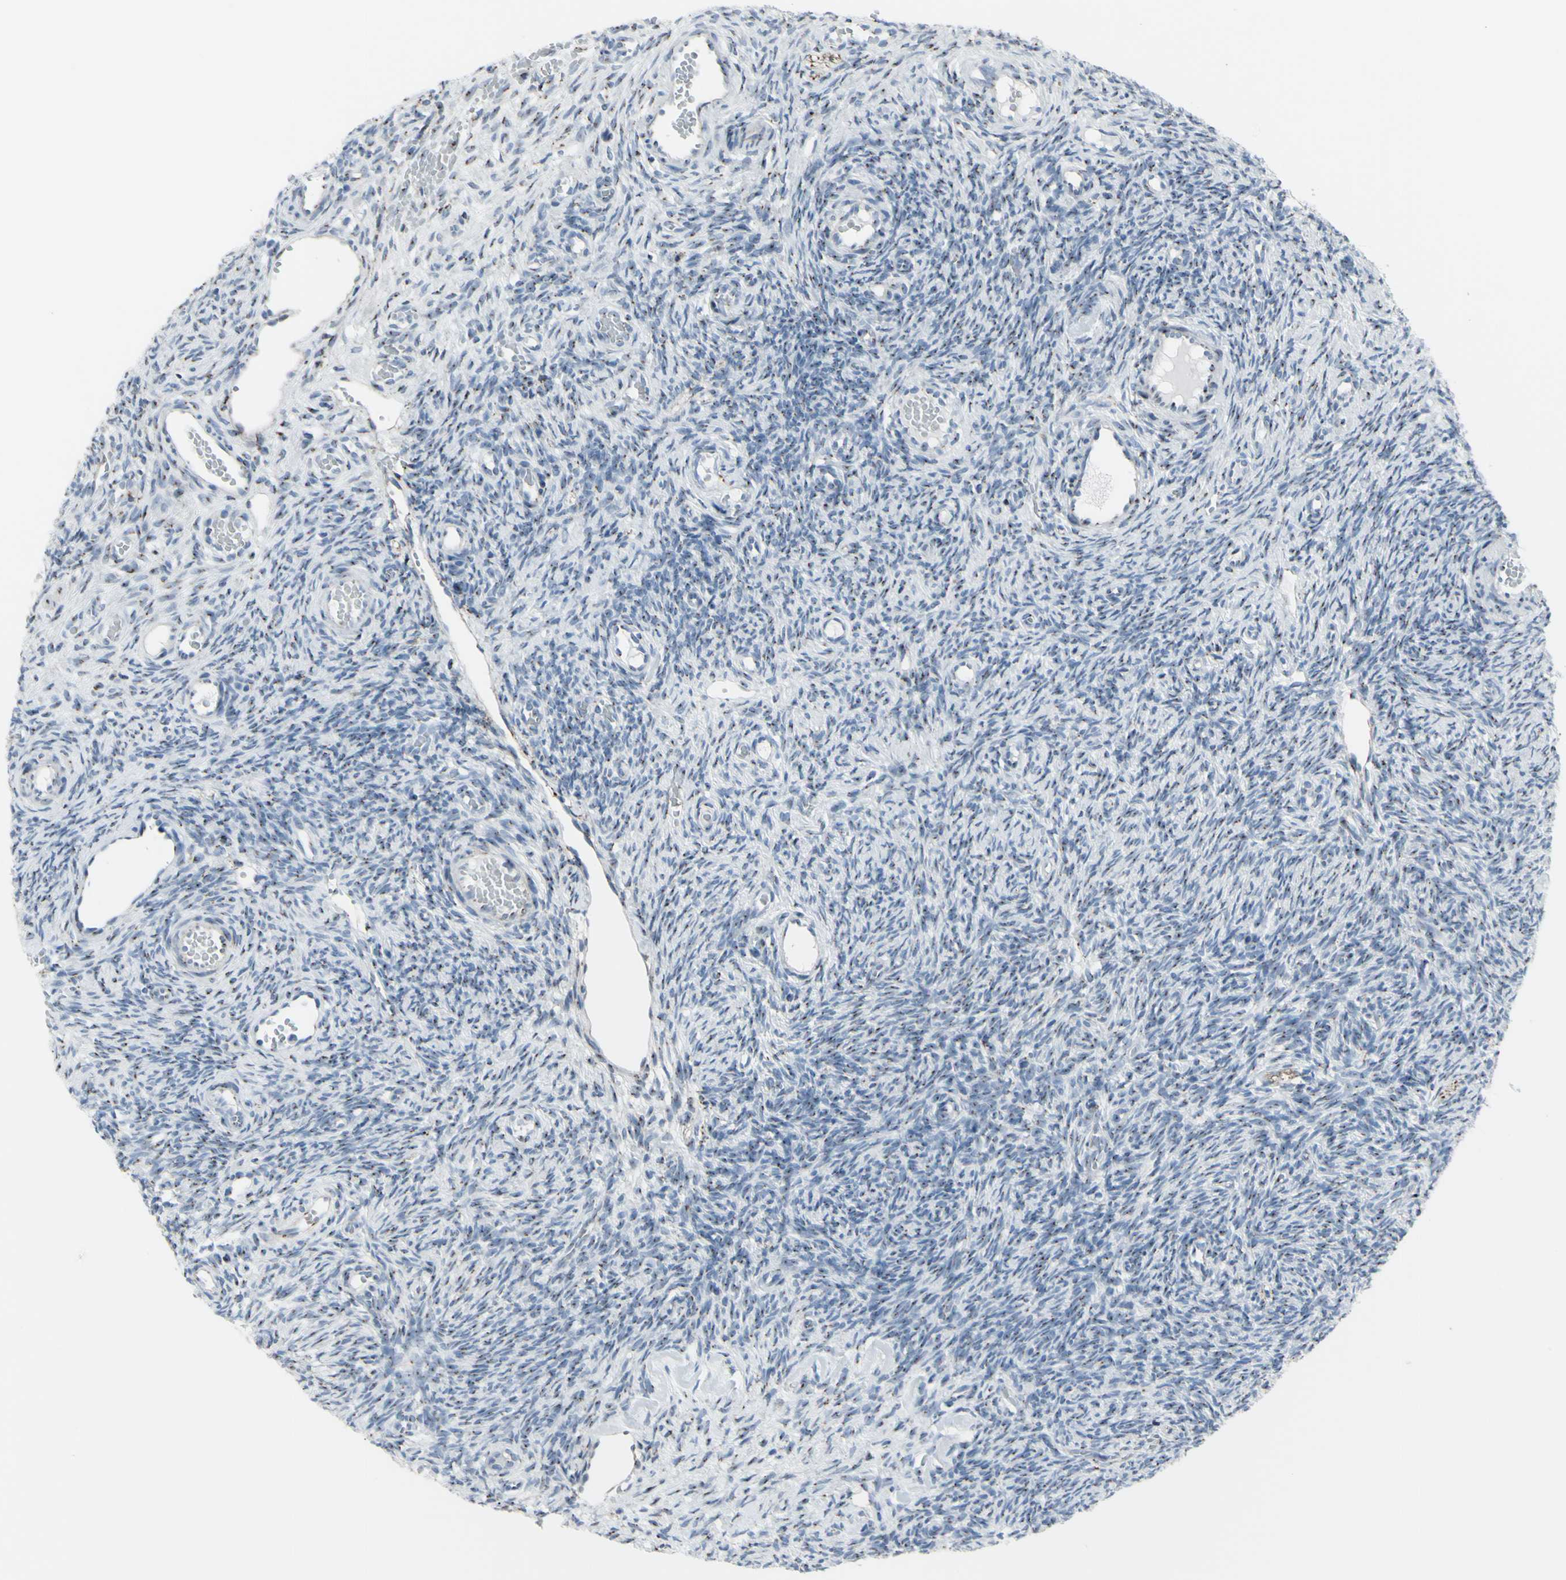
{"staining": {"intensity": "strong", "quantity": "<25%", "location": "cytoplasmic/membranous"}, "tissue": "ovary", "cell_type": "Ovarian stroma cells", "image_type": "normal", "snomed": [{"axis": "morphology", "description": "Normal tissue, NOS"}, {"axis": "topography", "description": "Ovary"}], "caption": "Protein staining displays strong cytoplasmic/membranous expression in about <25% of ovarian stroma cells in unremarkable ovary. (brown staining indicates protein expression, while blue staining denotes nuclei).", "gene": "GLG1", "patient": {"sex": "female", "age": 35}}